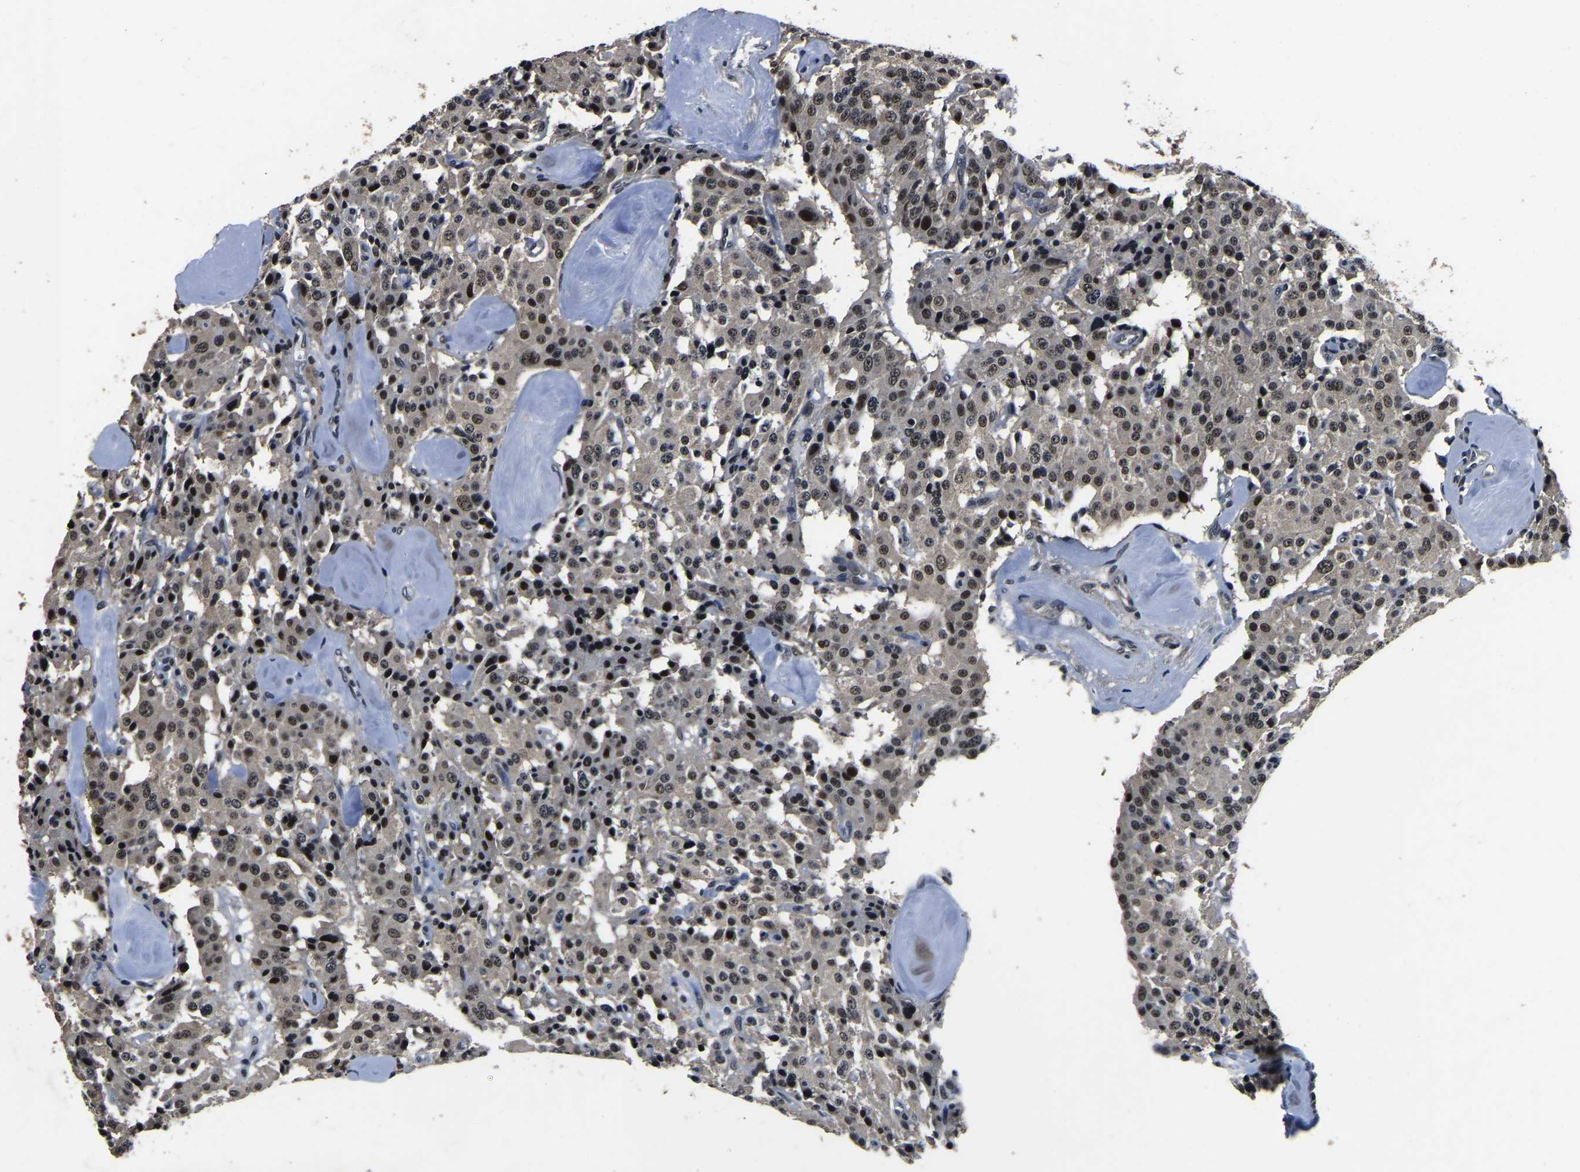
{"staining": {"intensity": "weak", "quantity": ">75%", "location": "nuclear"}, "tissue": "carcinoid", "cell_type": "Tumor cells", "image_type": "cancer", "snomed": [{"axis": "morphology", "description": "Carcinoid, malignant, NOS"}, {"axis": "topography", "description": "Lung"}], "caption": "A high-resolution micrograph shows immunohistochemistry (IHC) staining of carcinoid, which shows weak nuclear staining in approximately >75% of tumor cells. (IHC, brightfield microscopy, high magnification).", "gene": "ANKIB1", "patient": {"sex": "male", "age": 30}}